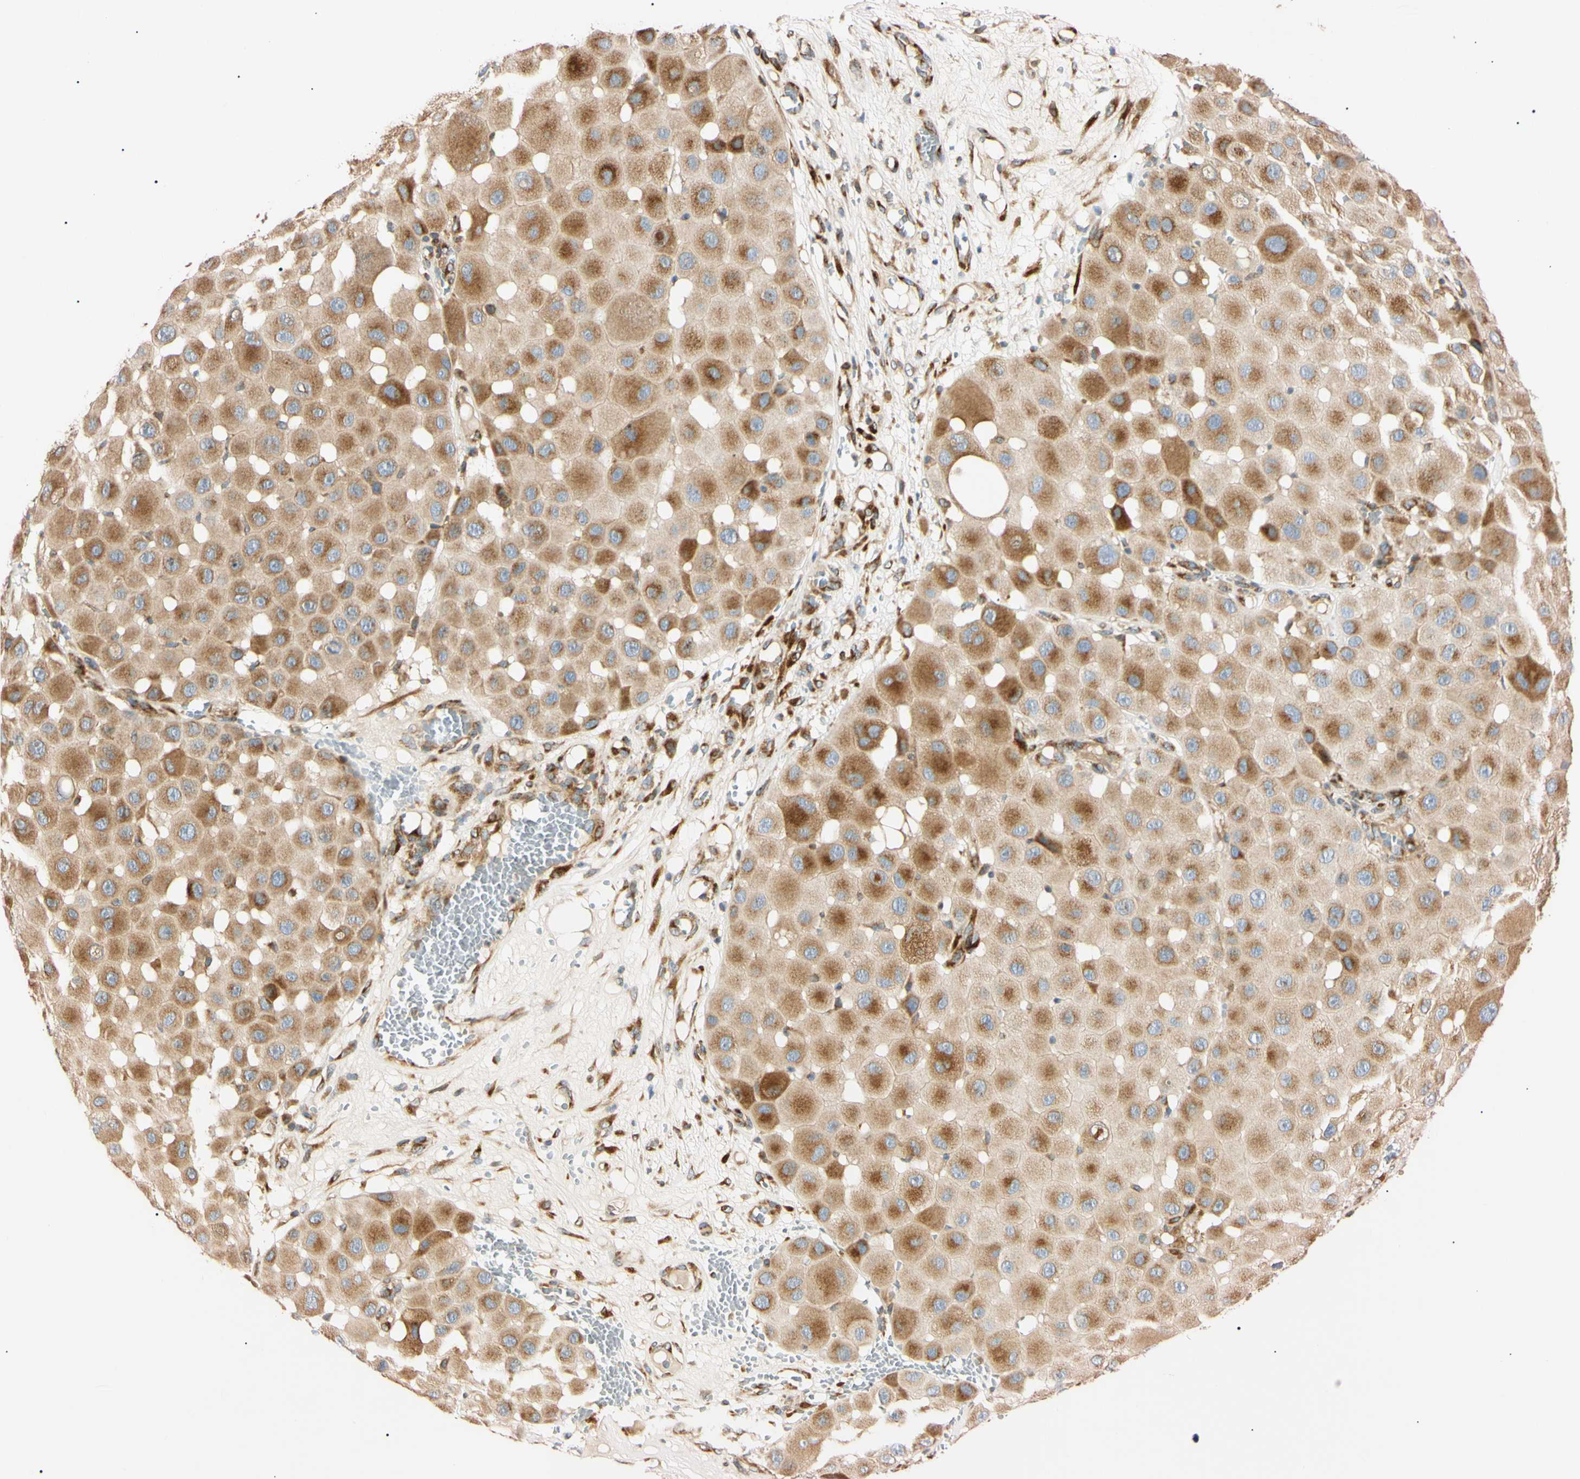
{"staining": {"intensity": "moderate", "quantity": ">75%", "location": "cytoplasmic/membranous"}, "tissue": "melanoma", "cell_type": "Tumor cells", "image_type": "cancer", "snomed": [{"axis": "morphology", "description": "Malignant melanoma, NOS"}, {"axis": "topography", "description": "Skin"}], "caption": "Protein staining displays moderate cytoplasmic/membranous expression in about >75% of tumor cells in malignant melanoma.", "gene": "IER3IP1", "patient": {"sex": "female", "age": 81}}